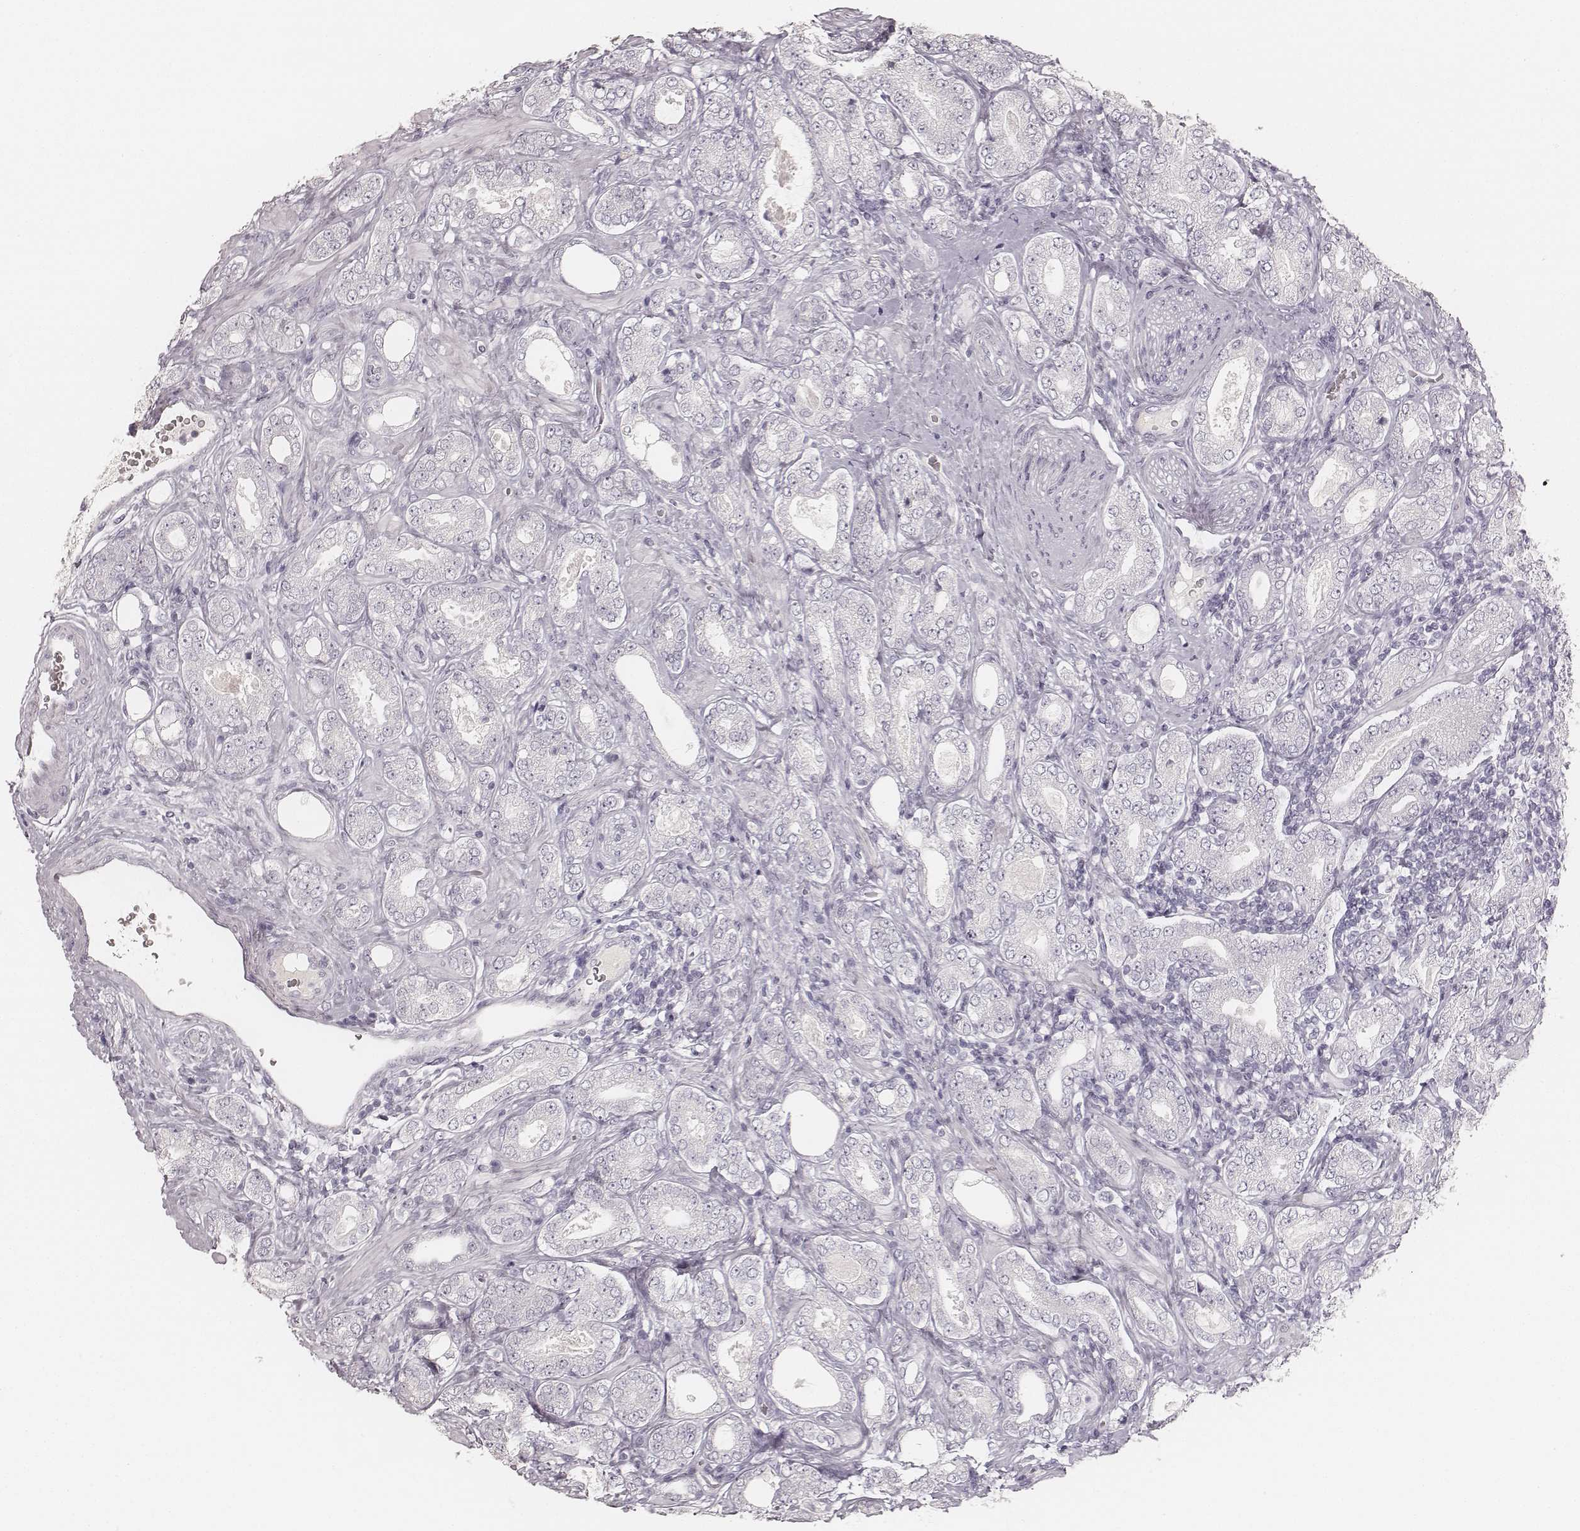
{"staining": {"intensity": "negative", "quantity": "none", "location": "none"}, "tissue": "prostate cancer", "cell_type": "Tumor cells", "image_type": "cancer", "snomed": [{"axis": "morphology", "description": "Adenocarcinoma, NOS"}, {"axis": "topography", "description": "Prostate"}], "caption": "Adenocarcinoma (prostate) was stained to show a protein in brown. There is no significant expression in tumor cells.", "gene": "KRT31", "patient": {"sex": "male", "age": 64}}